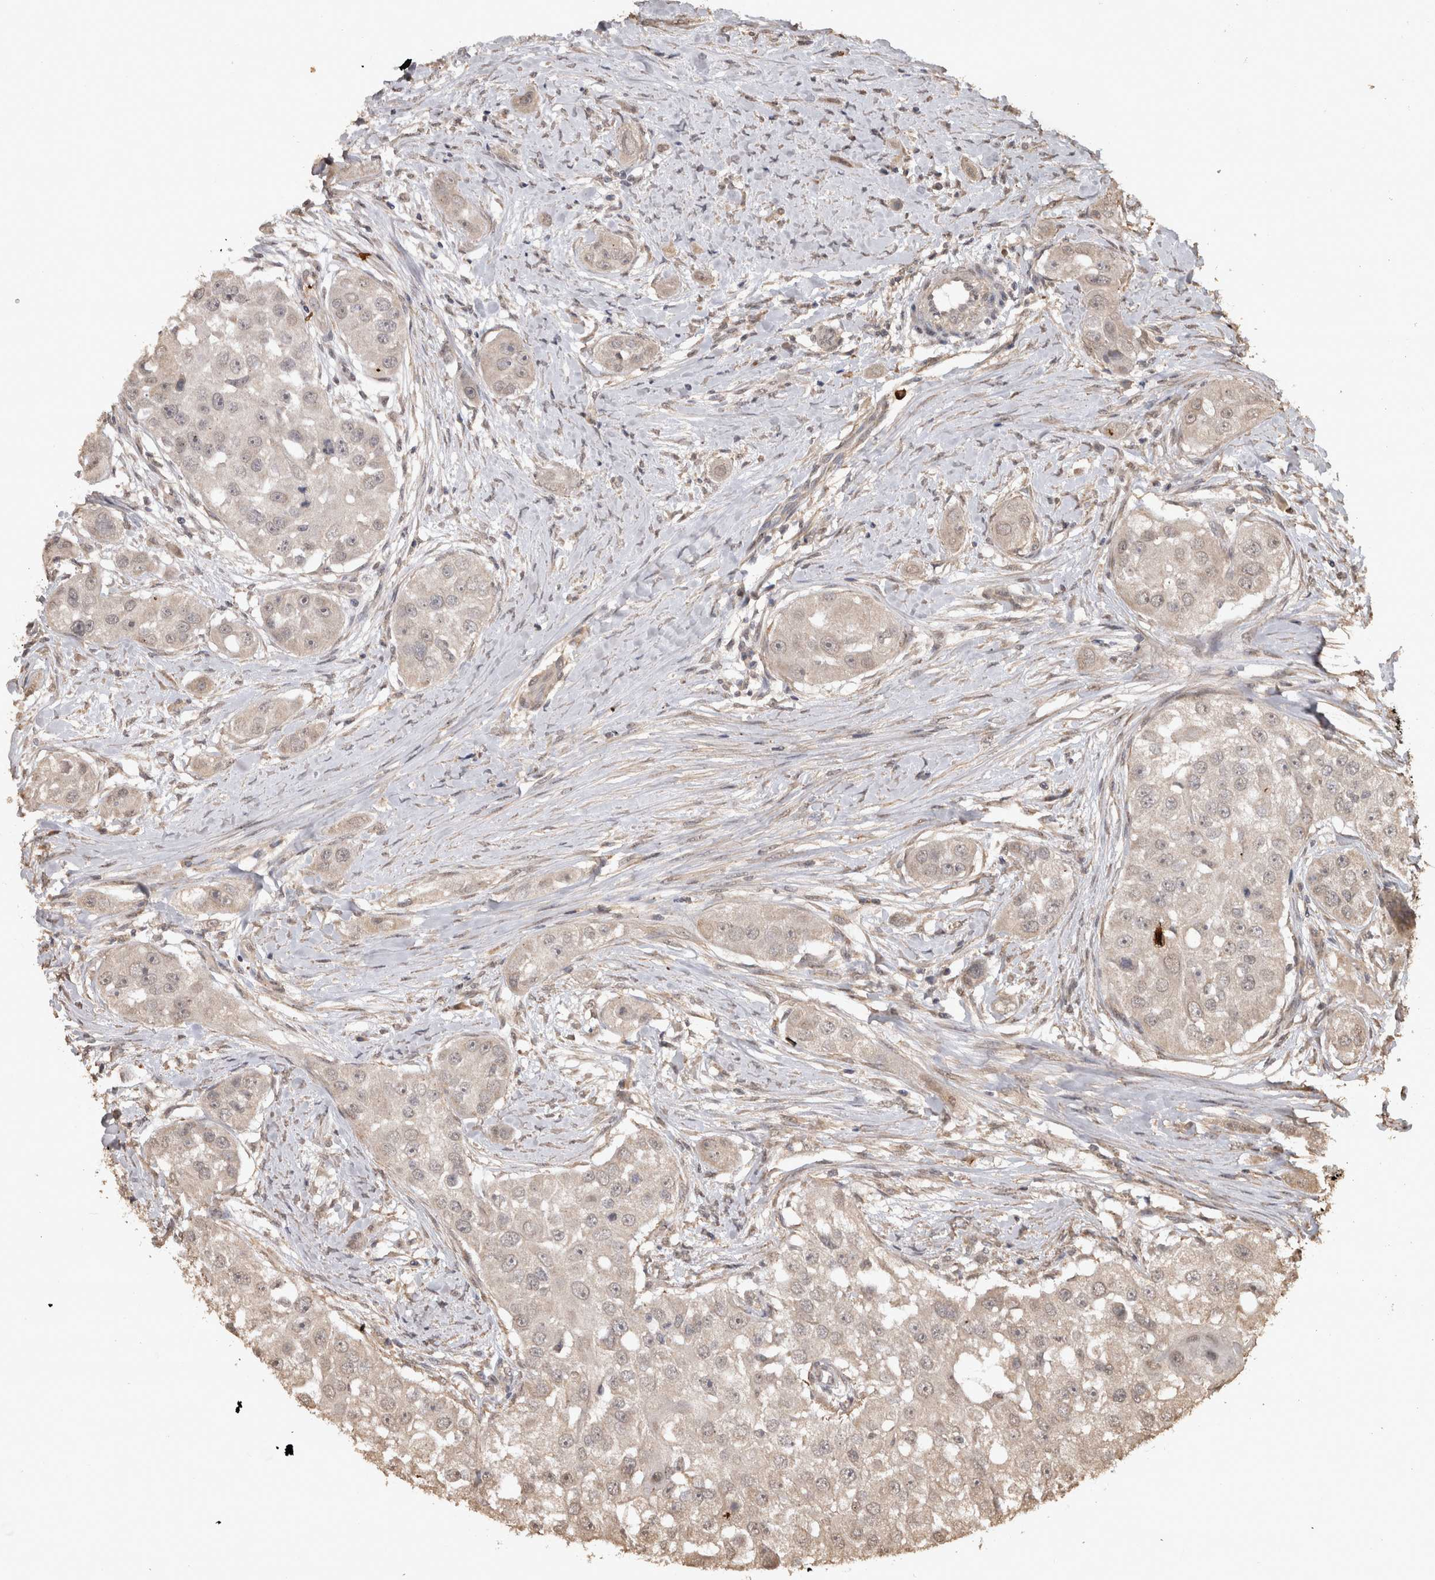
{"staining": {"intensity": "weak", "quantity": ">75%", "location": "cytoplasmic/membranous"}, "tissue": "head and neck cancer", "cell_type": "Tumor cells", "image_type": "cancer", "snomed": [{"axis": "morphology", "description": "Normal tissue, NOS"}, {"axis": "morphology", "description": "Squamous cell carcinoma, NOS"}, {"axis": "topography", "description": "Skeletal muscle"}, {"axis": "topography", "description": "Head-Neck"}], "caption": "High-magnification brightfield microscopy of head and neck cancer (squamous cell carcinoma) stained with DAB (brown) and counterstained with hematoxylin (blue). tumor cells exhibit weak cytoplasmic/membranous positivity is identified in approximately>75% of cells. Using DAB (3,3'-diaminobenzidine) (brown) and hematoxylin (blue) stains, captured at high magnification using brightfield microscopy.", "gene": "SOCS5", "patient": {"sex": "male", "age": 51}}